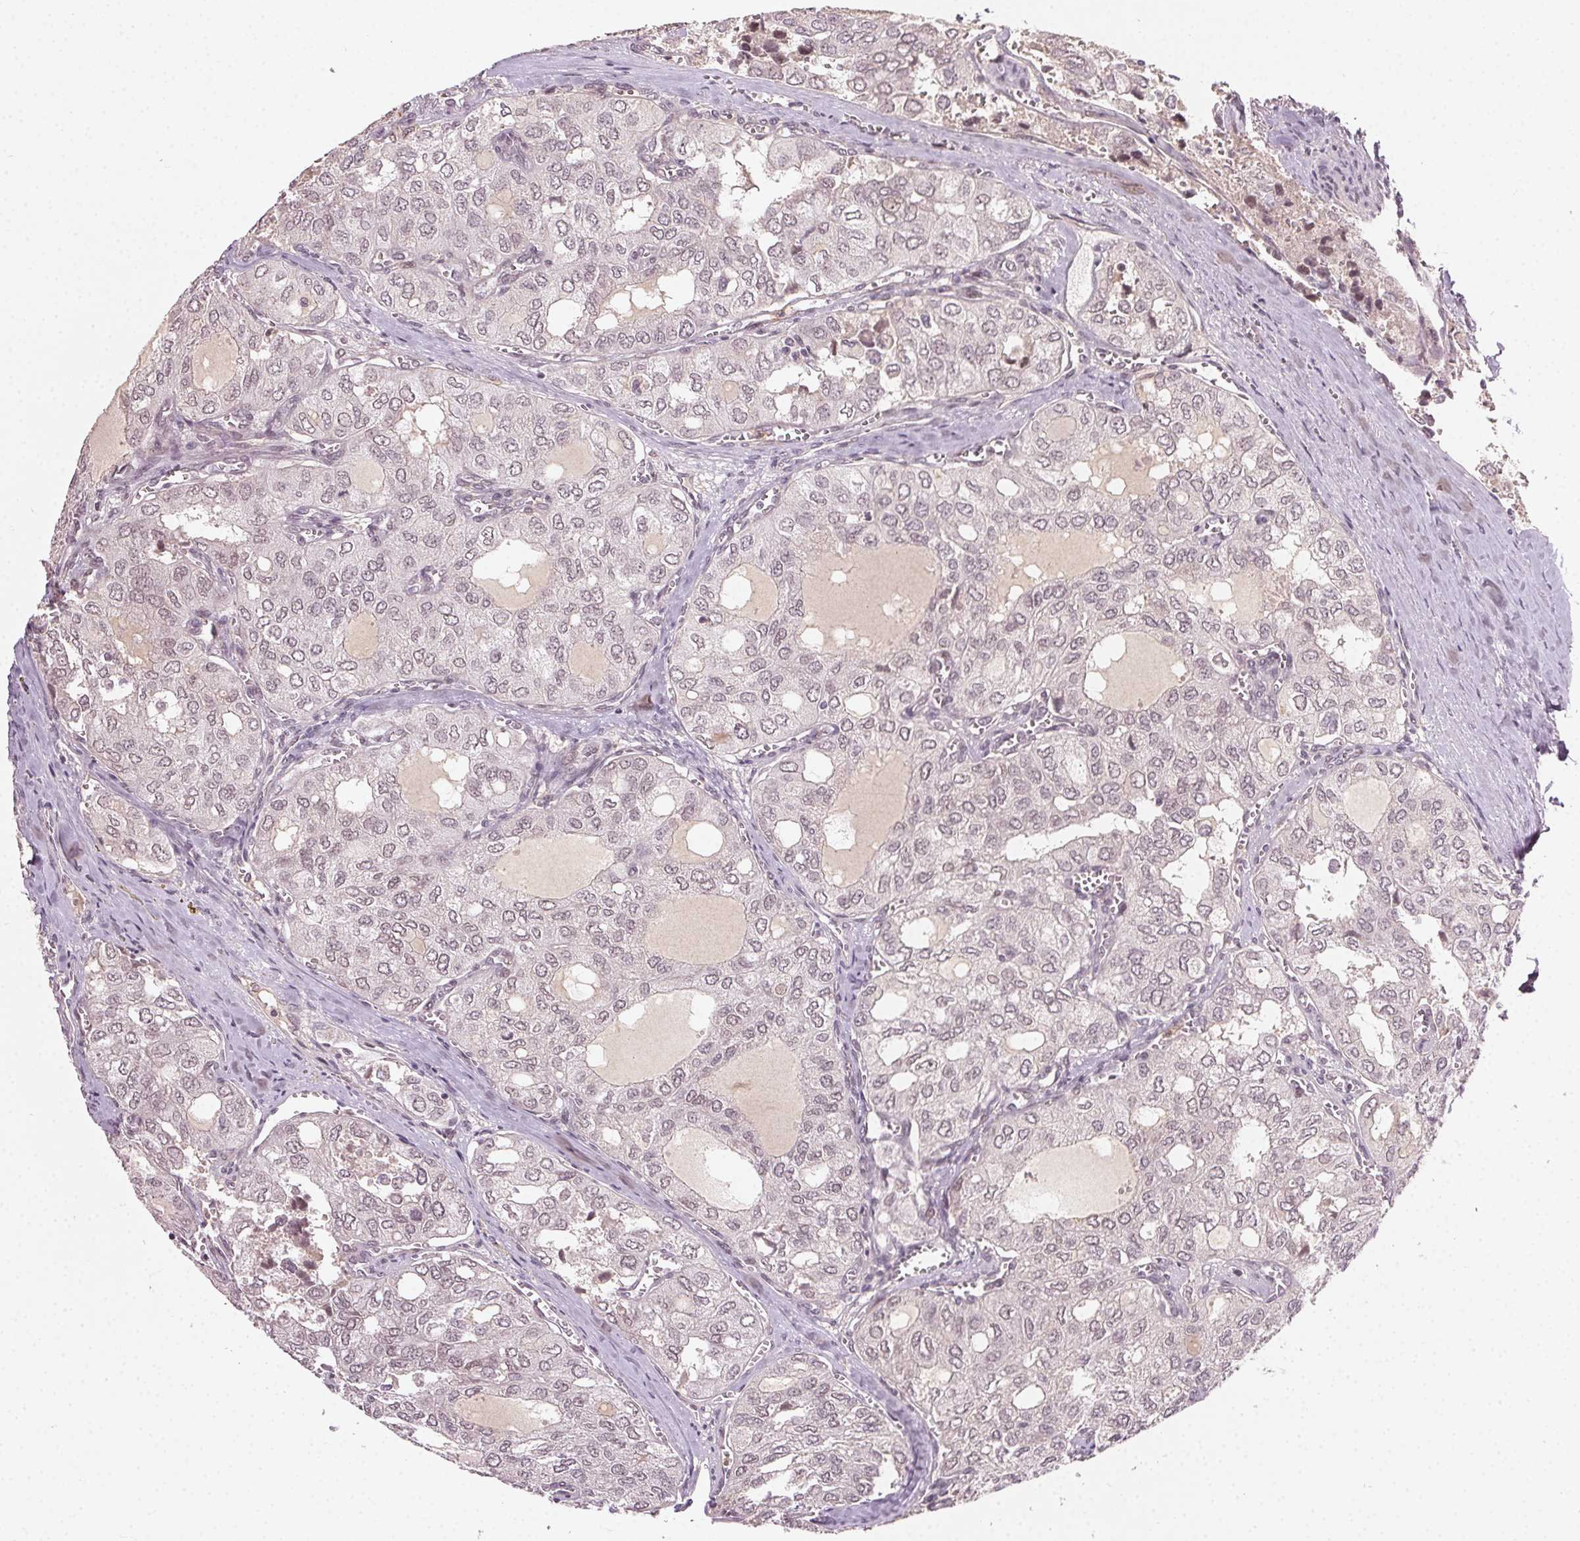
{"staining": {"intensity": "weak", "quantity": "<25%", "location": "nuclear"}, "tissue": "thyroid cancer", "cell_type": "Tumor cells", "image_type": "cancer", "snomed": [{"axis": "morphology", "description": "Follicular adenoma carcinoma, NOS"}, {"axis": "topography", "description": "Thyroid gland"}], "caption": "This is an immunohistochemistry histopathology image of human follicular adenoma carcinoma (thyroid). There is no expression in tumor cells.", "gene": "TUB", "patient": {"sex": "male", "age": 75}}